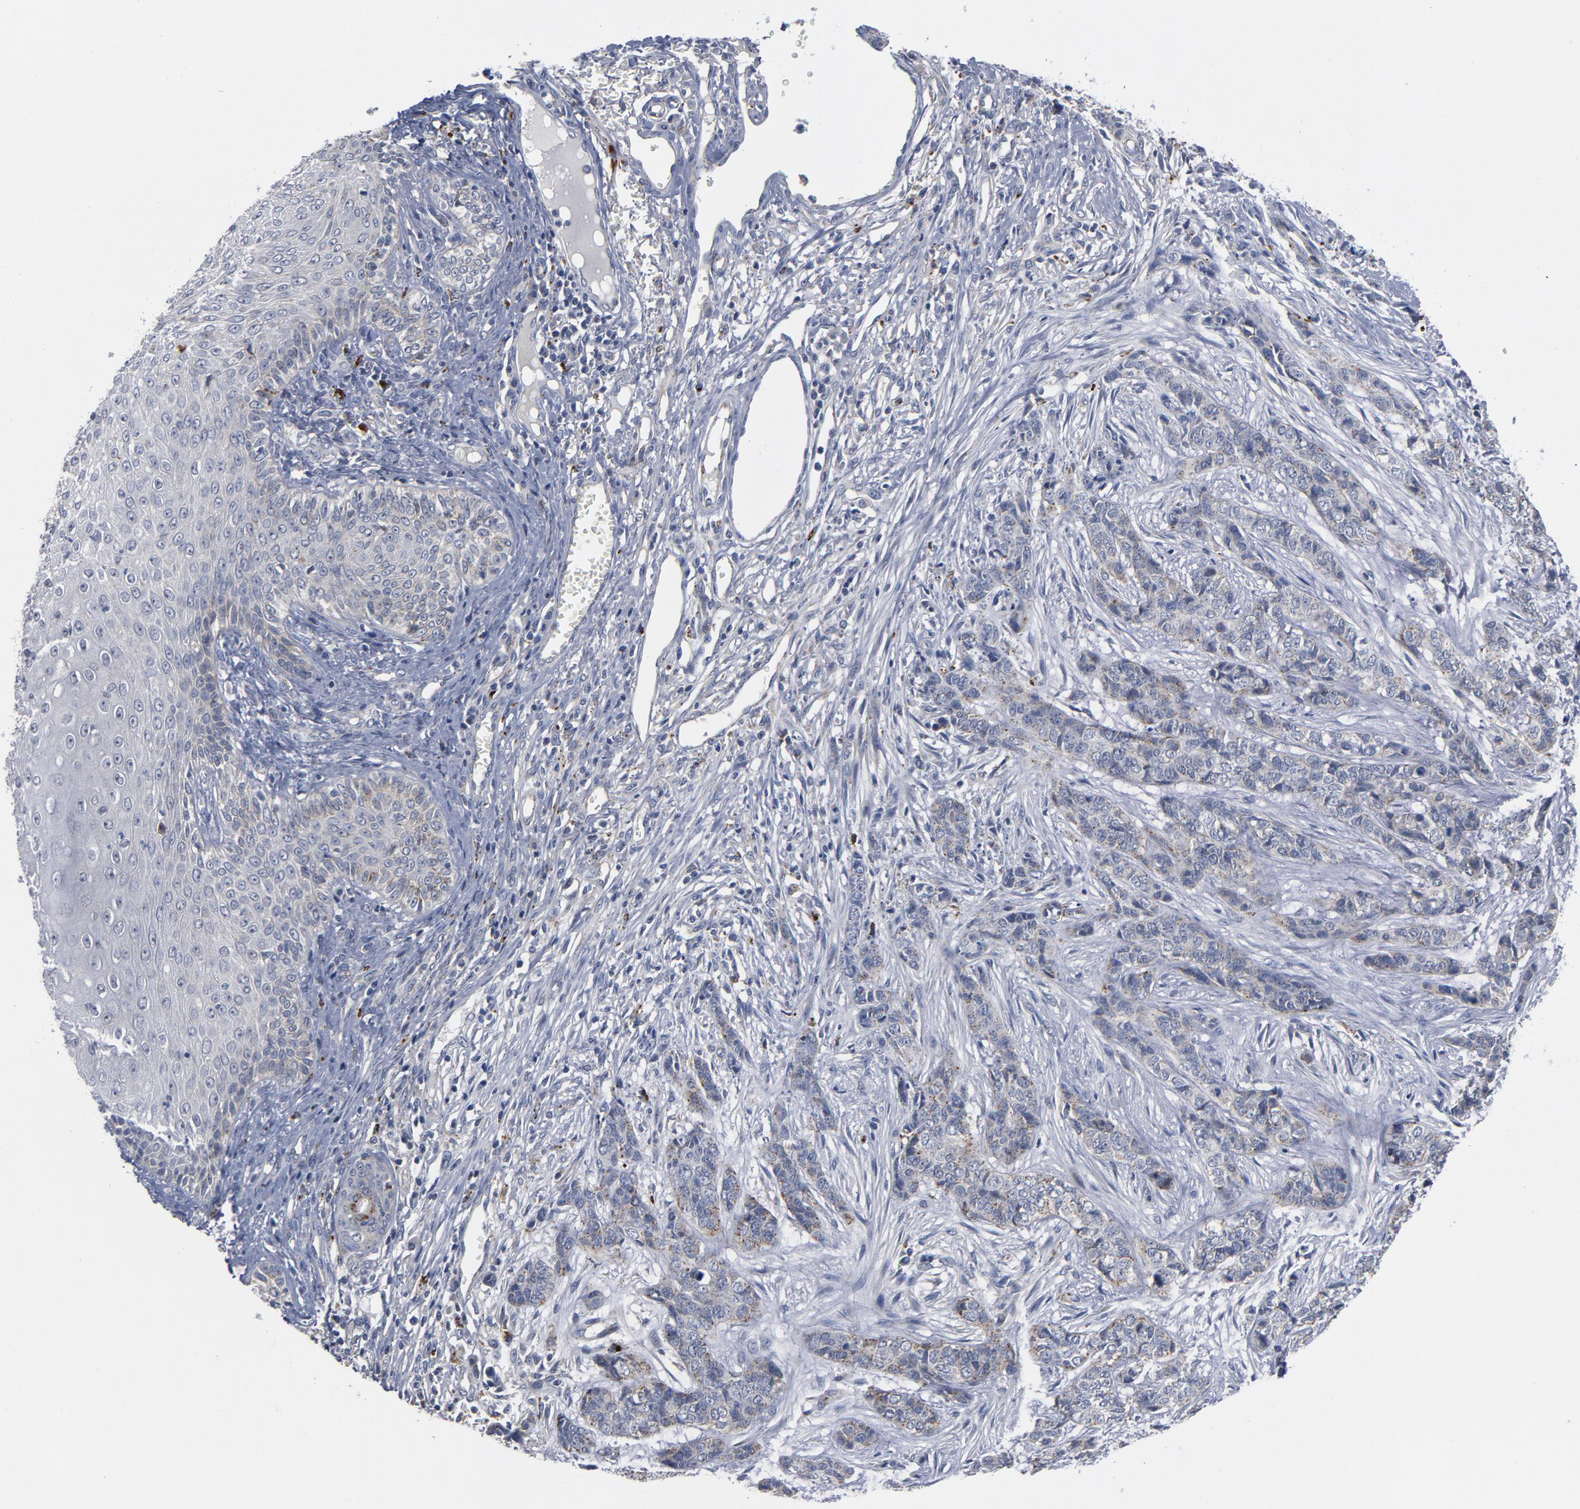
{"staining": {"intensity": "moderate", "quantity": "<25%", "location": "cytoplasmic/membranous"}, "tissue": "skin cancer", "cell_type": "Tumor cells", "image_type": "cancer", "snomed": [{"axis": "morphology", "description": "Basal cell carcinoma"}, {"axis": "topography", "description": "Skin"}], "caption": "Immunohistochemistry (IHC) image of neoplastic tissue: human skin basal cell carcinoma stained using immunohistochemistry (IHC) demonstrates low levels of moderate protein expression localized specifically in the cytoplasmic/membranous of tumor cells, appearing as a cytoplasmic/membranous brown color.", "gene": "AKT2", "patient": {"sex": "female", "age": 64}}